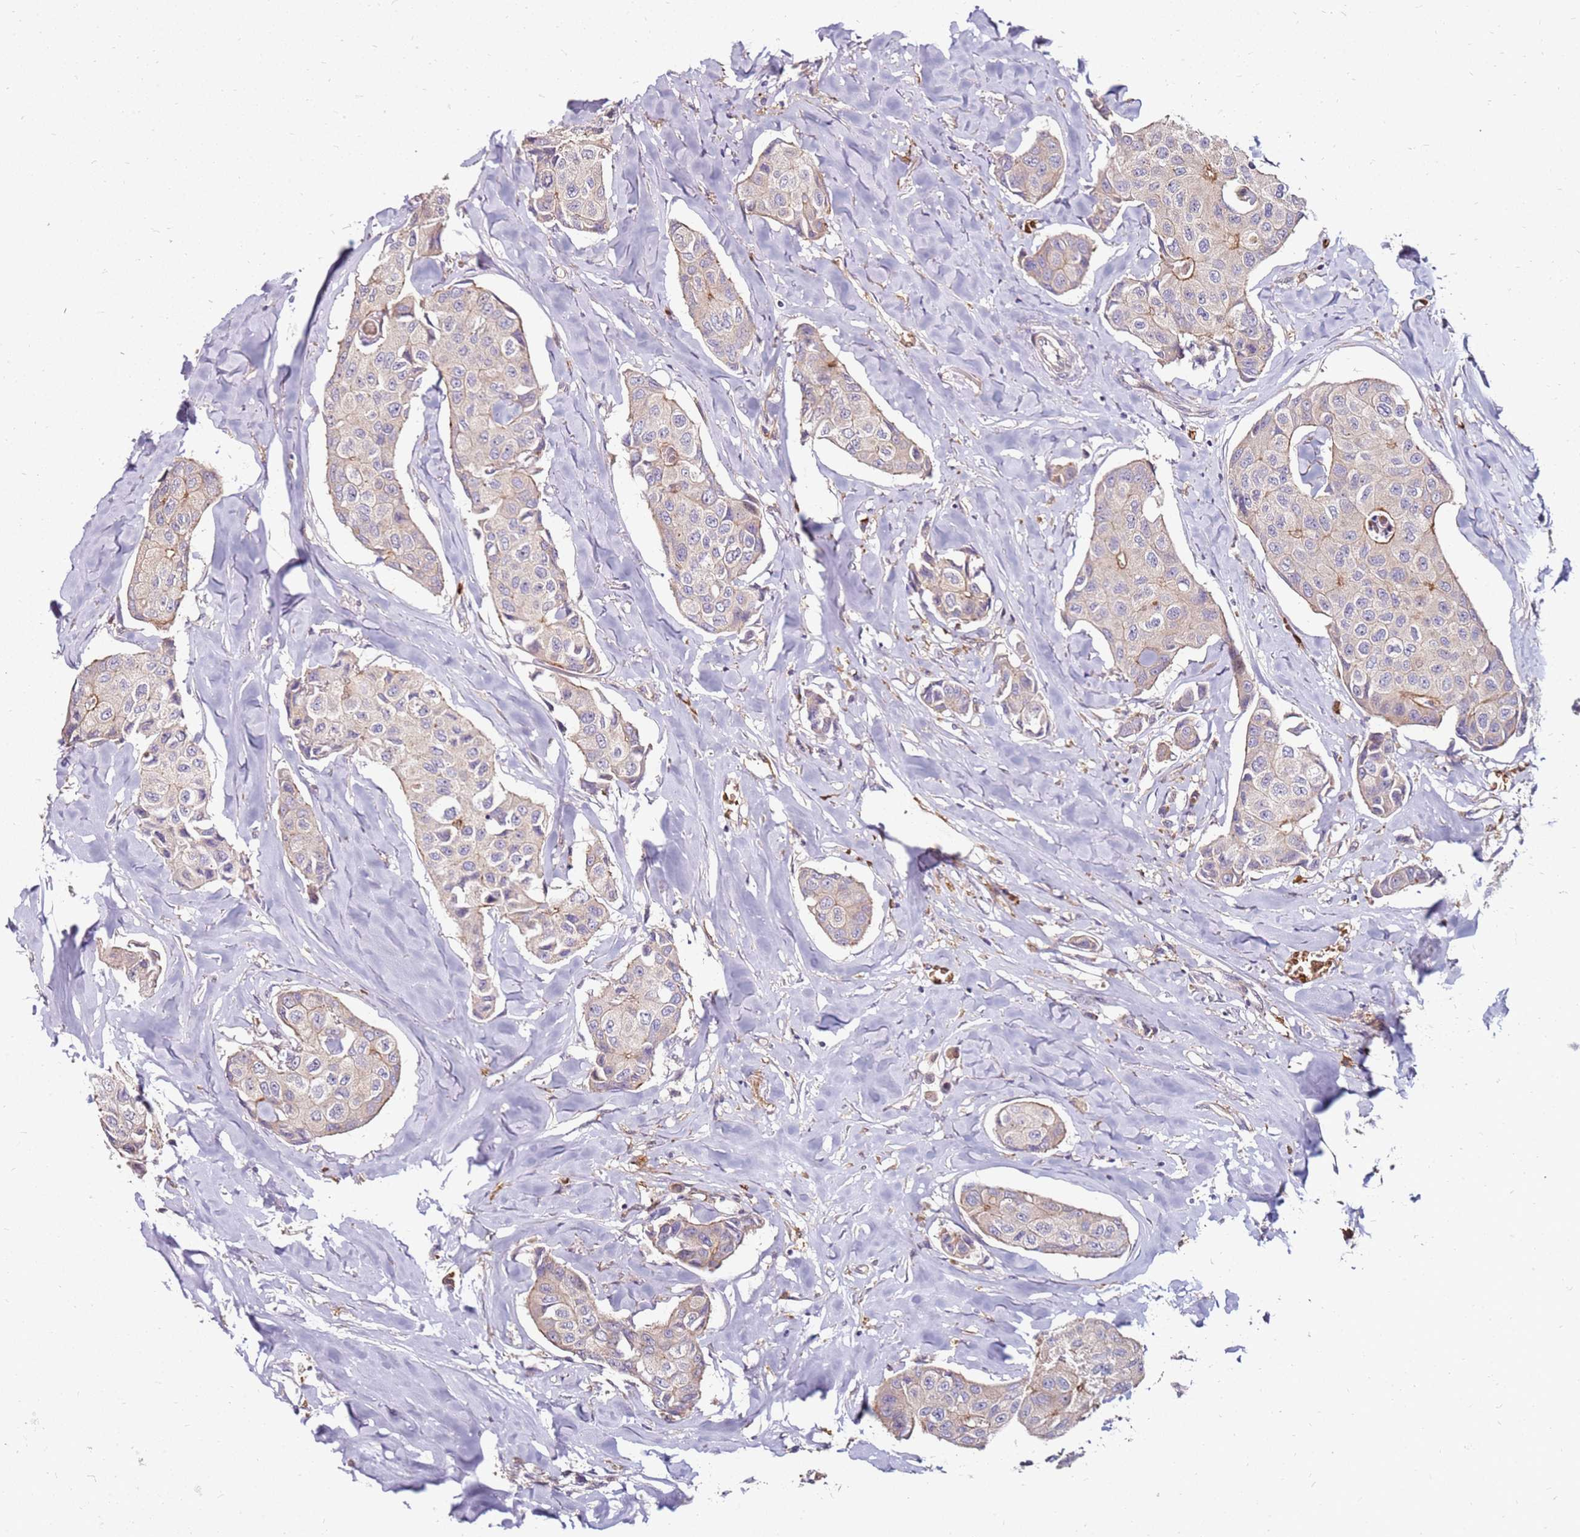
{"staining": {"intensity": "negative", "quantity": "none", "location": "none"}, "tissue": "breast cancer", "cell_type": "Tumor cells", "image_type": "cancer", "snomed": [{"axis": "morphology", "description": "Duct carcinoma"}, {"axis": "topography", "description": "Breast"}], "caption": "The photomicrograph shows no staining of tumor cells in breast cancer.", "gene": "RNF11", "patient": {"sex": "female", "age": 80}}